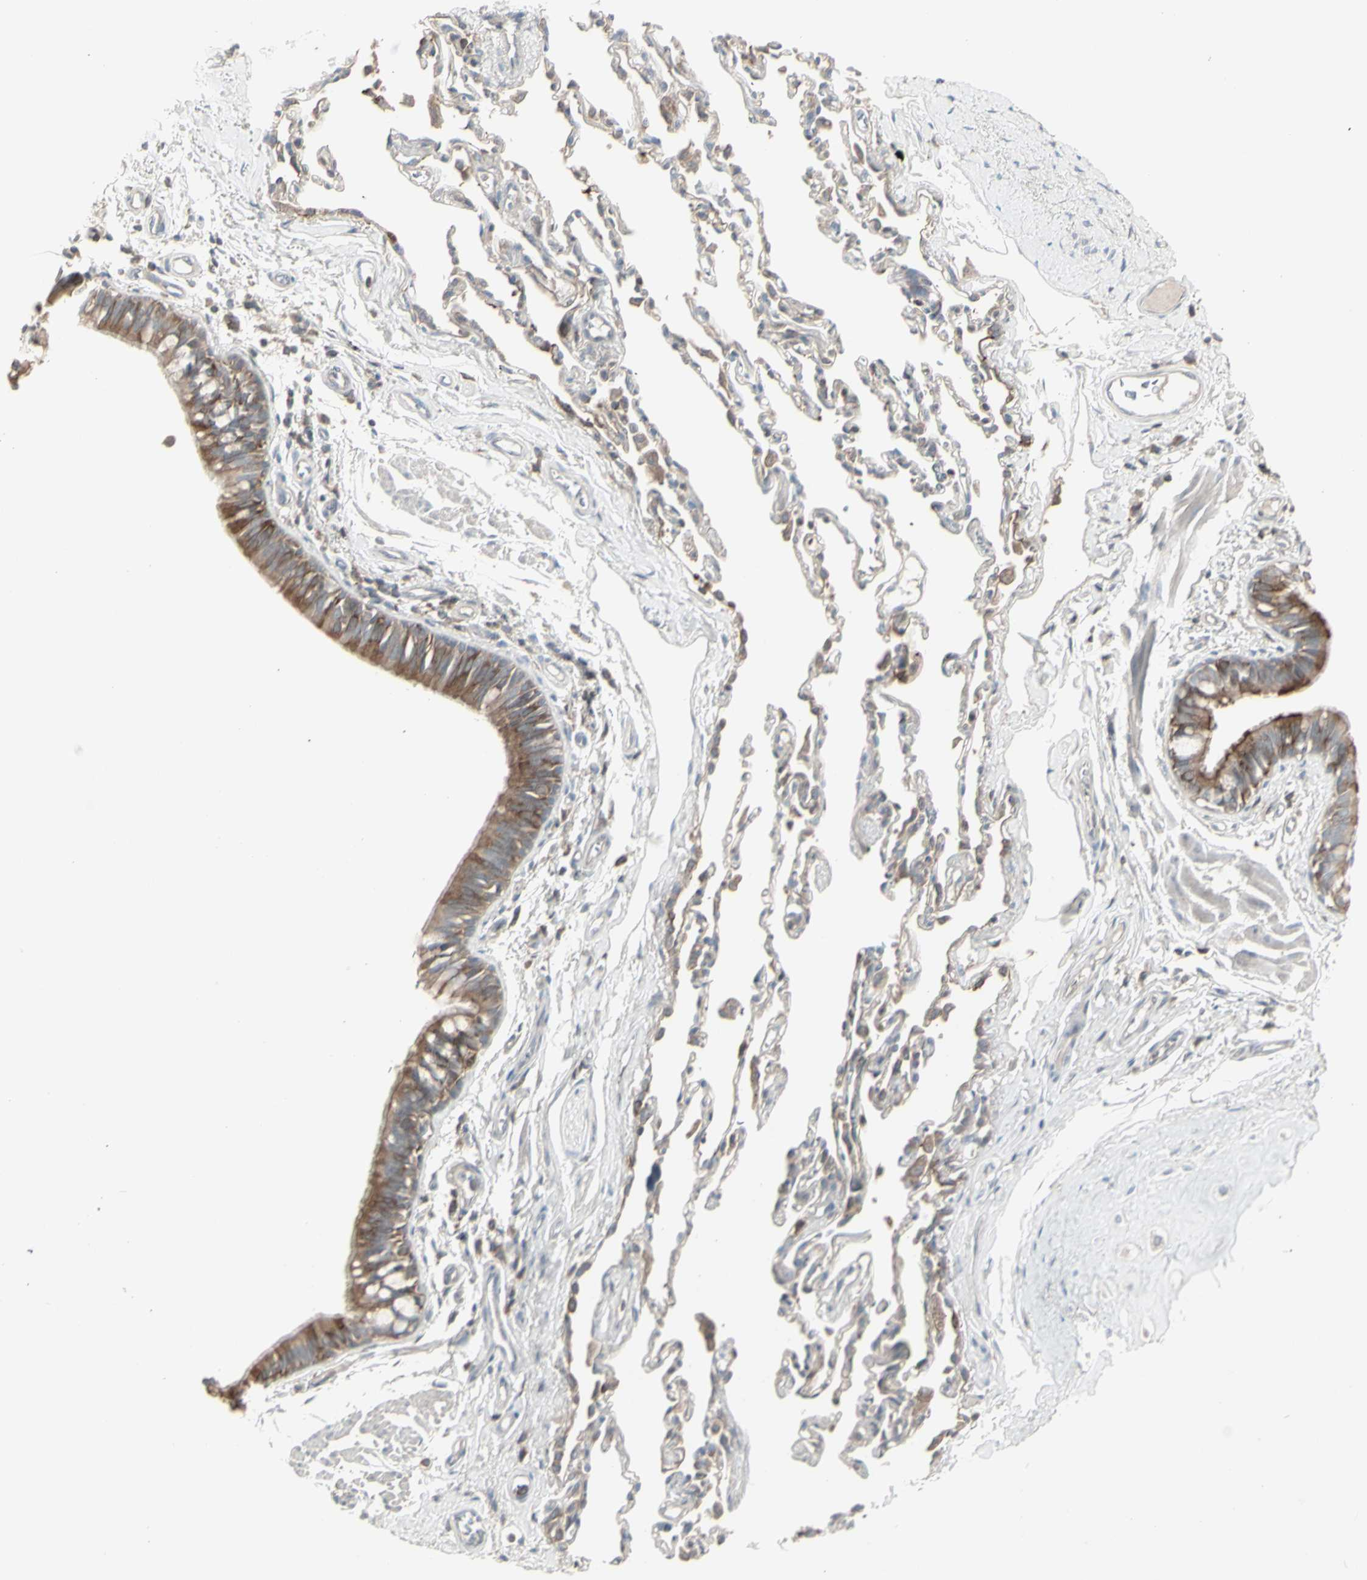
{"staining": {"intensity": "moderate", "quantity": ">75%", "location": "cytoplasmic/membranous"}, "tissue": "bronchus", "cell_type": "Respiratory epithelial cells", "image_type": "normal", "snomed": [{"axis": "morphology", "description": "Normal tissue, NOS"}, {"axis": "topography", "description": "Bronchus"}, {"axis": "topography", "description": "Lung"}], "caption": "A brown stain highlights moderate cytoplasmic/membranous expression of a protein in respiratory epithelial cells of unremarkable bronchus. The protein is stained brown, and the nuclei are stained in blue (DAB IHC with brightfield microscopy, high magnification).", "gene": "CSK", "patient": {"sex": "male", "age": 64}}